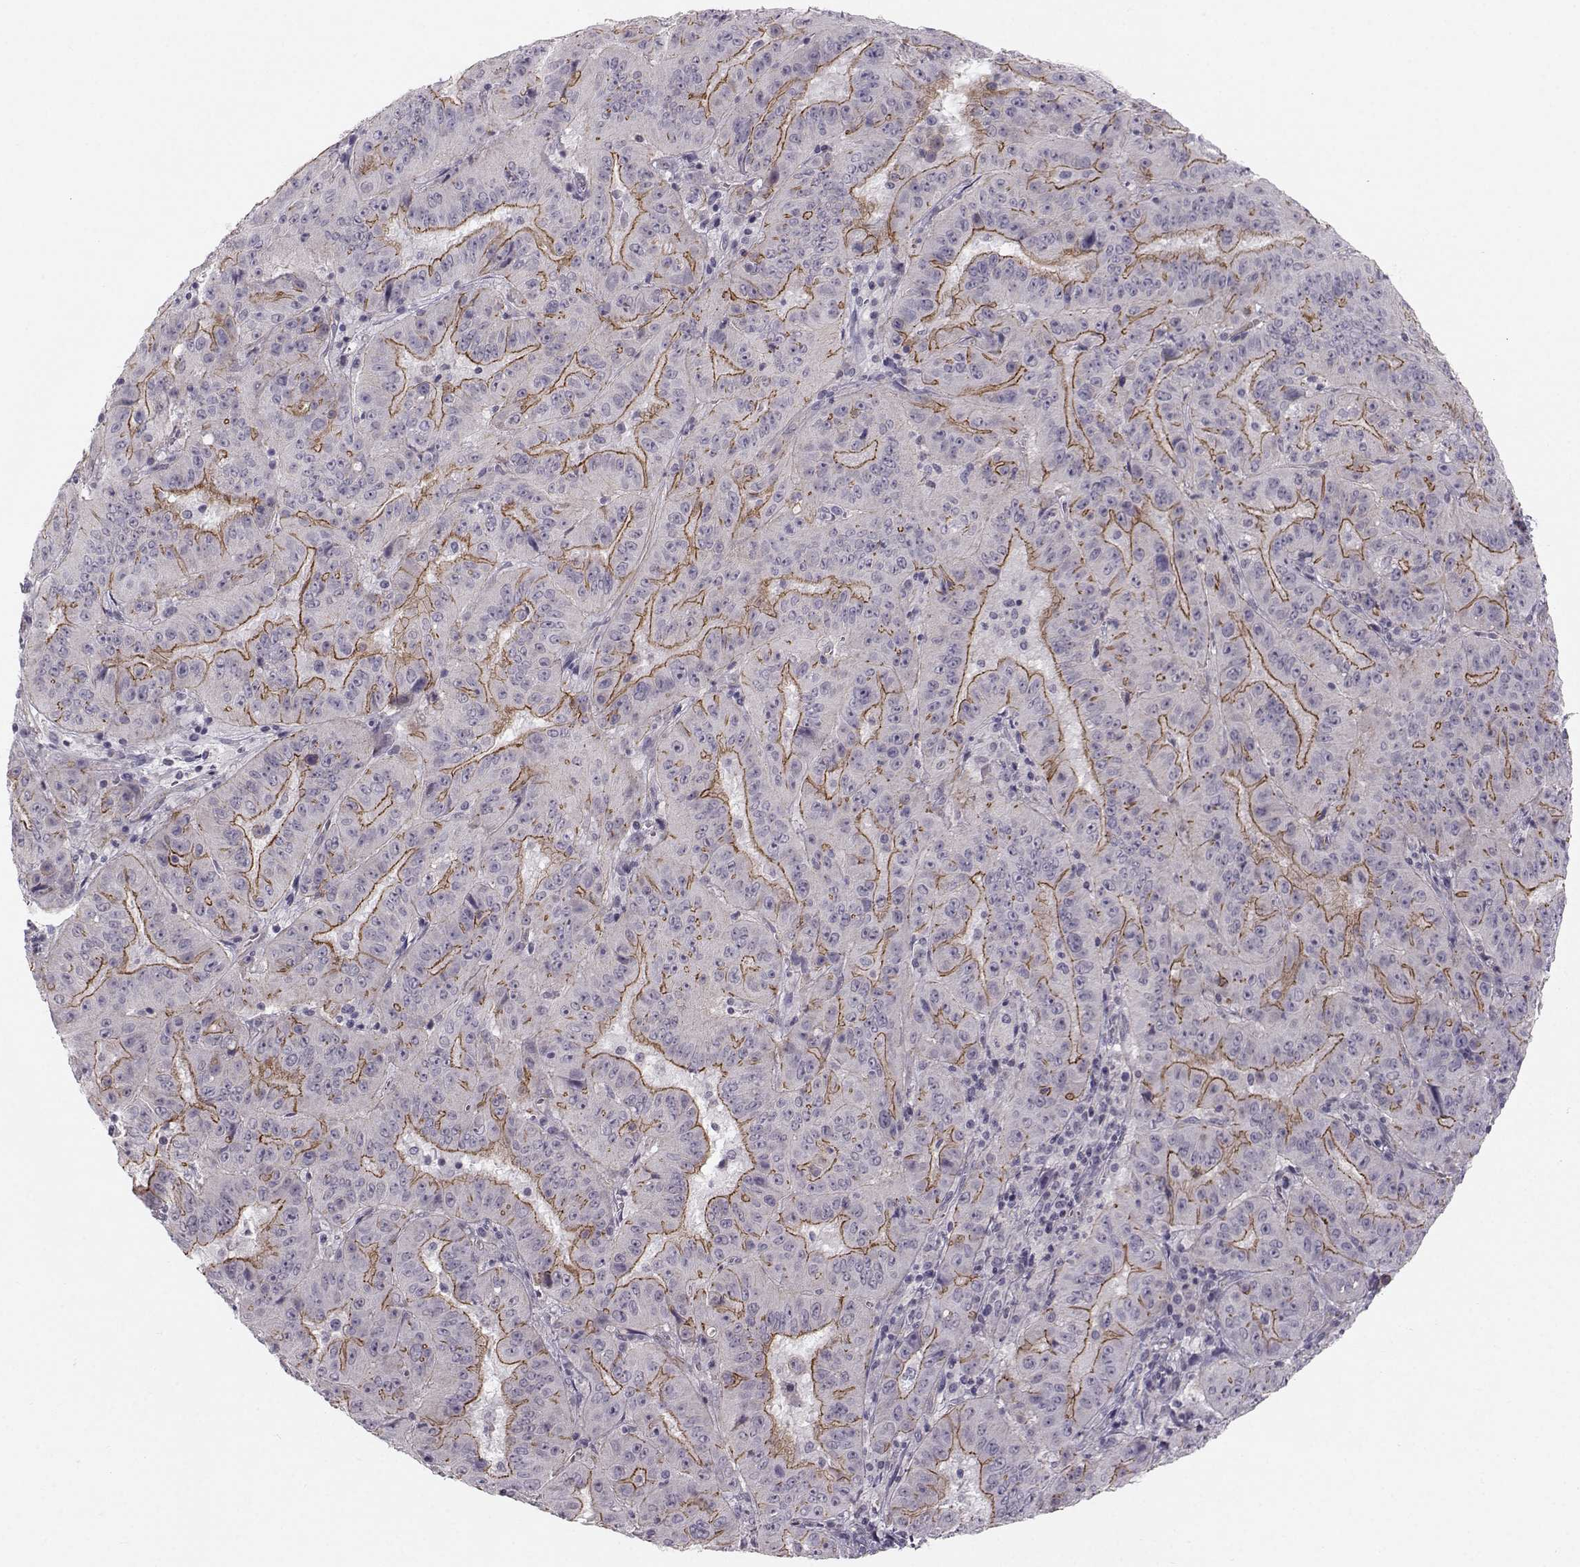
{"staining": {"intensity": "moderate", "quantity": "25%-75%", "location": "cytoplasmic/membranous"}, "tissue": "pancreatic cancer", "cell_type": "Tumor cells", "image_type": "cancer", "snomed": [{"axis": "morphology", "description": "Adenocarcinoma, NOS"}, {"axis": "topography", "description": "Pancreas"}], "caption": "Pancreatic cancer stained with DAB (3,3'-diaminobenzidine) immunohistochemistry (IHC) shows medium levels of moderate cytoplasmic/membranous expression in approximately 25%-75% of tumor cells.", "gene": "MAST1", "patient": {"sex": "male", "age": 63}}